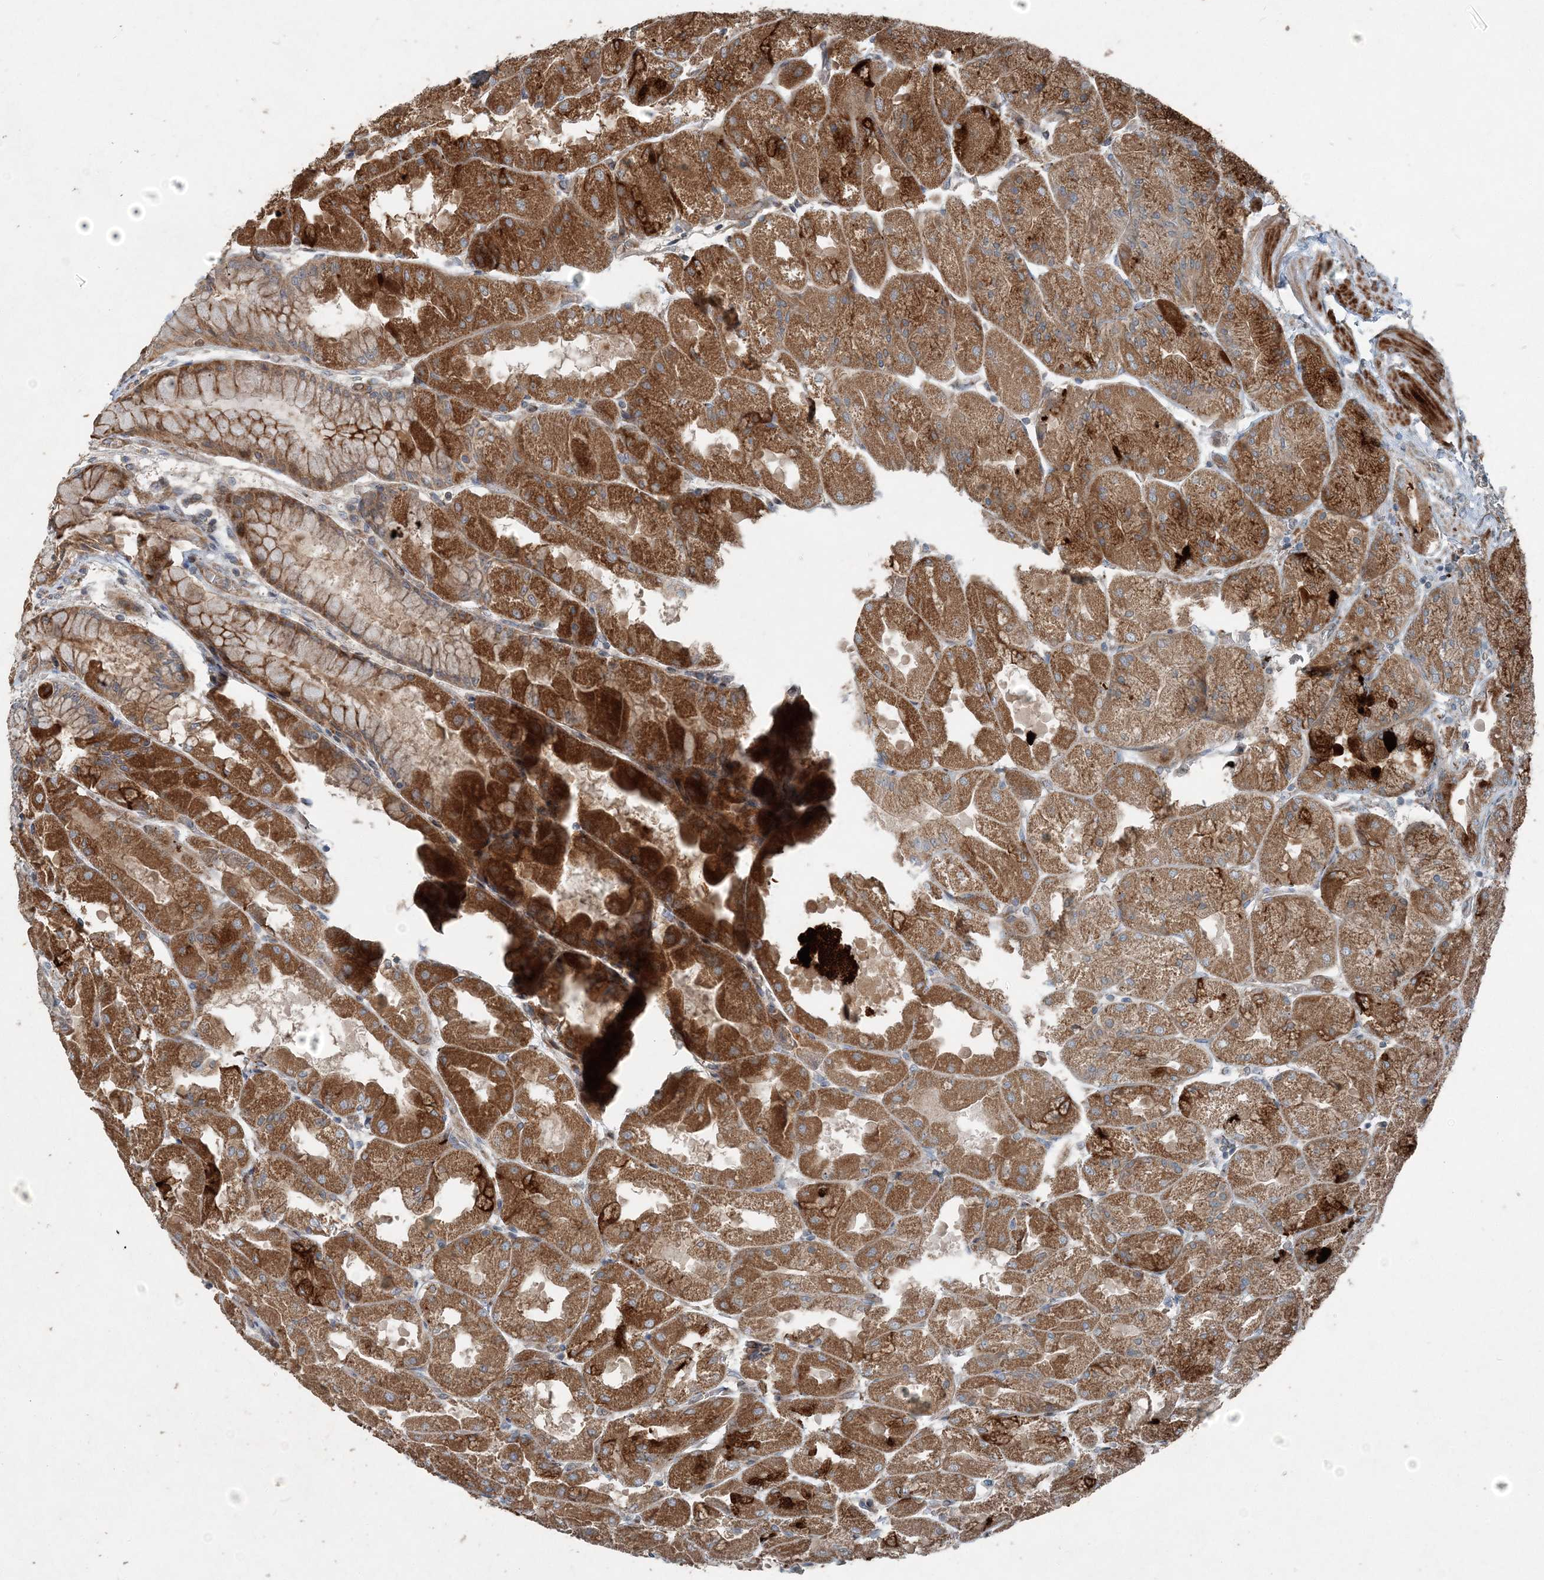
{"staining": {"intensity": "moderate", "quantity": ">75%", "location": "cytoplasmic/membranous"}, "tissue": "stomach", "cell_type": "Glandular cells", "image_type": "normal", "snomed": [{"axis": "morphology", "description": "Normal tissue, NOS"}, {"axis": "topography", "description": "Stomach"}], "caption": "Immunohistochemical staining of benign stomach shows moderate cytoplasmic/membranous protein expression in approximately >75% of glandular cells.", "gene": "INTU", "patient": {"sex": "female", "age": 61}}